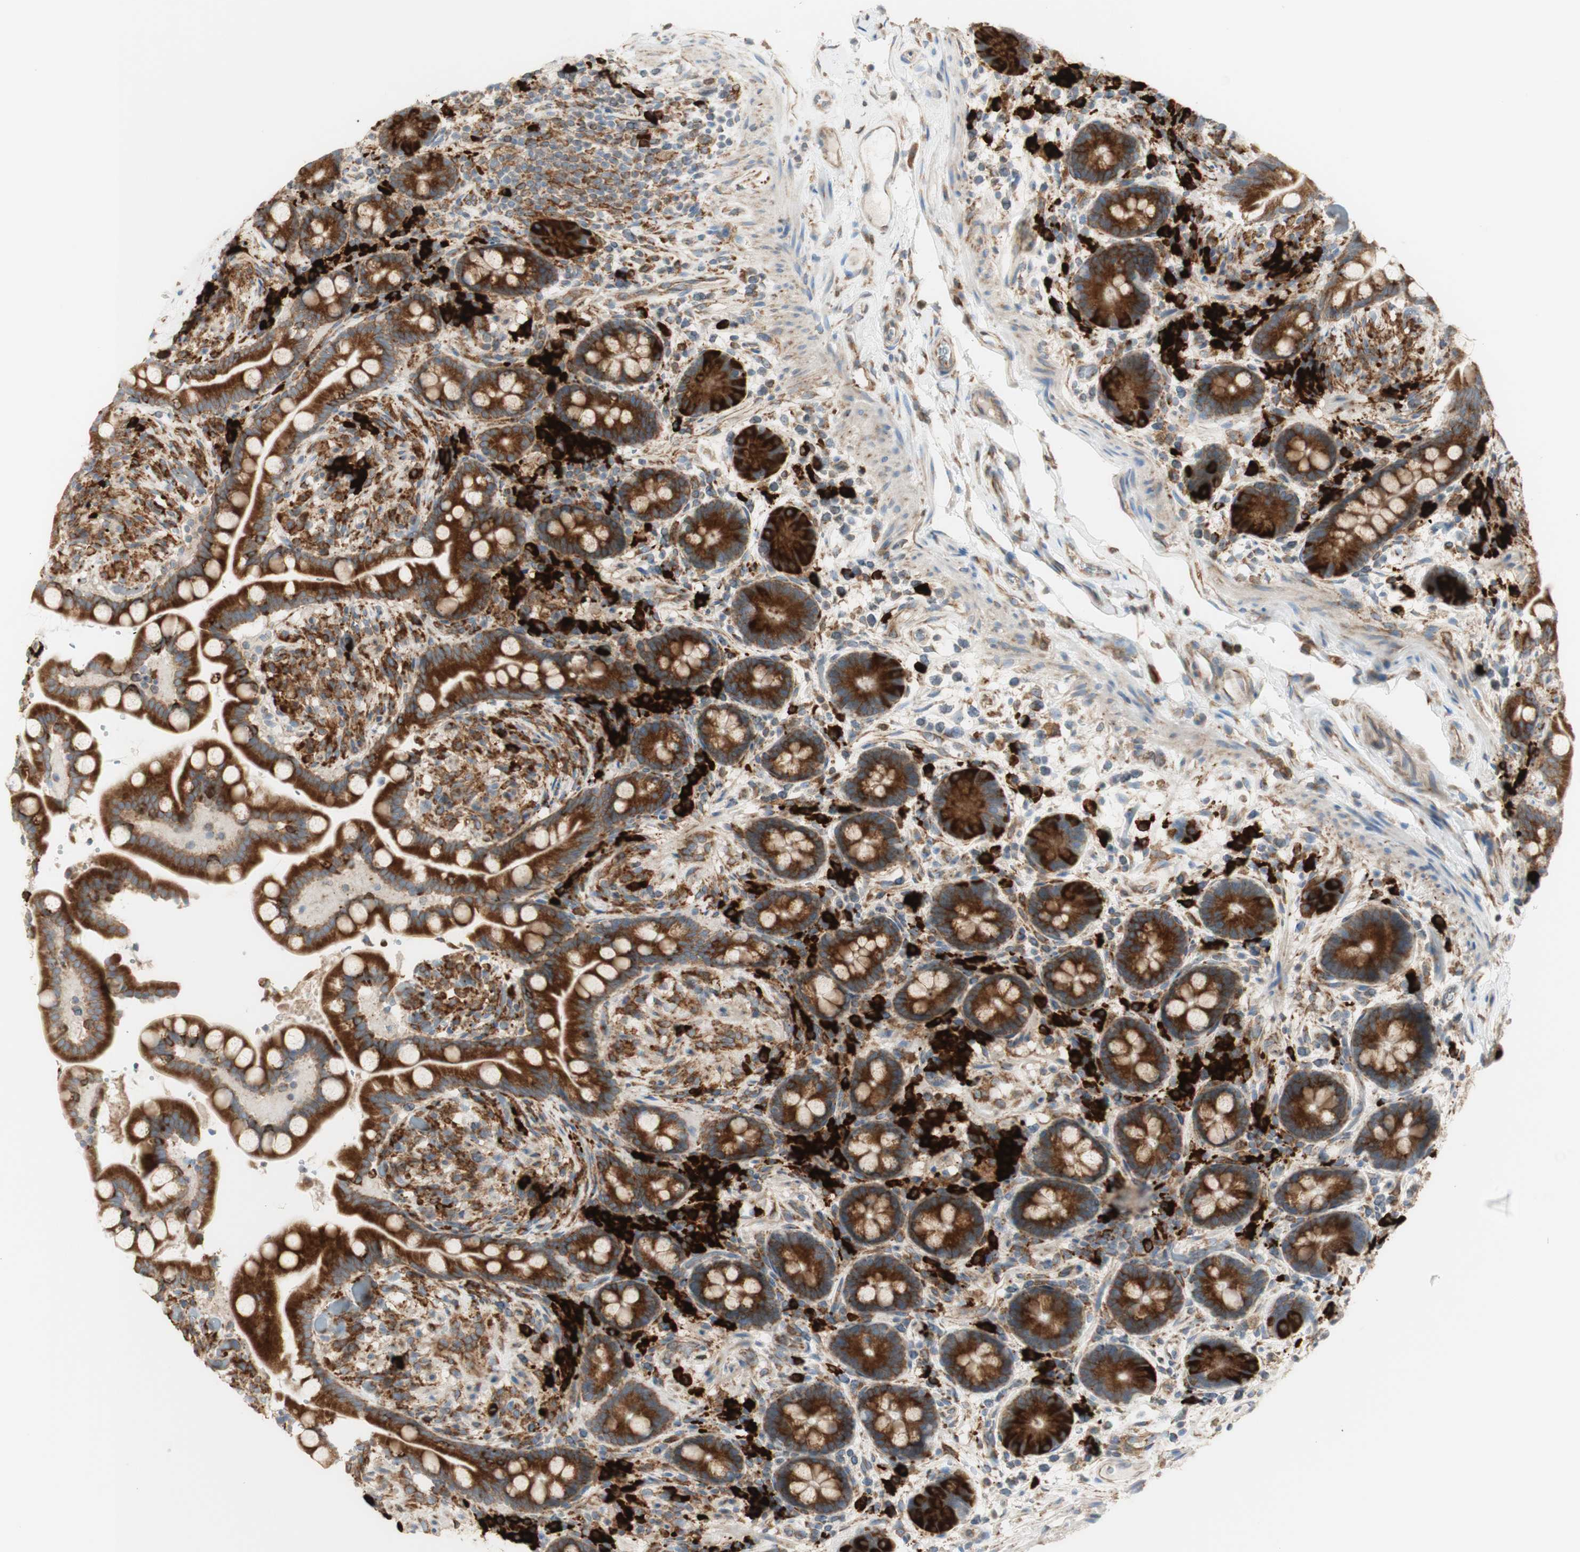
{"staining": {"intensity": "moderate", "quantity": ">75%", "location": "cytoplasmic/membranous"}, "tissue": "colon", "cell_type": "Endothelial cells", "image_type": "normal", "snomed": [{"axis": "morphology", "description": "Normal tissue, NOS"}, {"axis": "topography", "description": "Colon"}], "caption": "A photomicrograph of colon stained for a protein exhibits moderate cytoplasmic/membranous brown staining in endothelial cells. Ihc stains the protein of interest in brown and the nuclei are stained blue.", "gene": "MANF", "patient": {"sex": "male", "age": 73}}